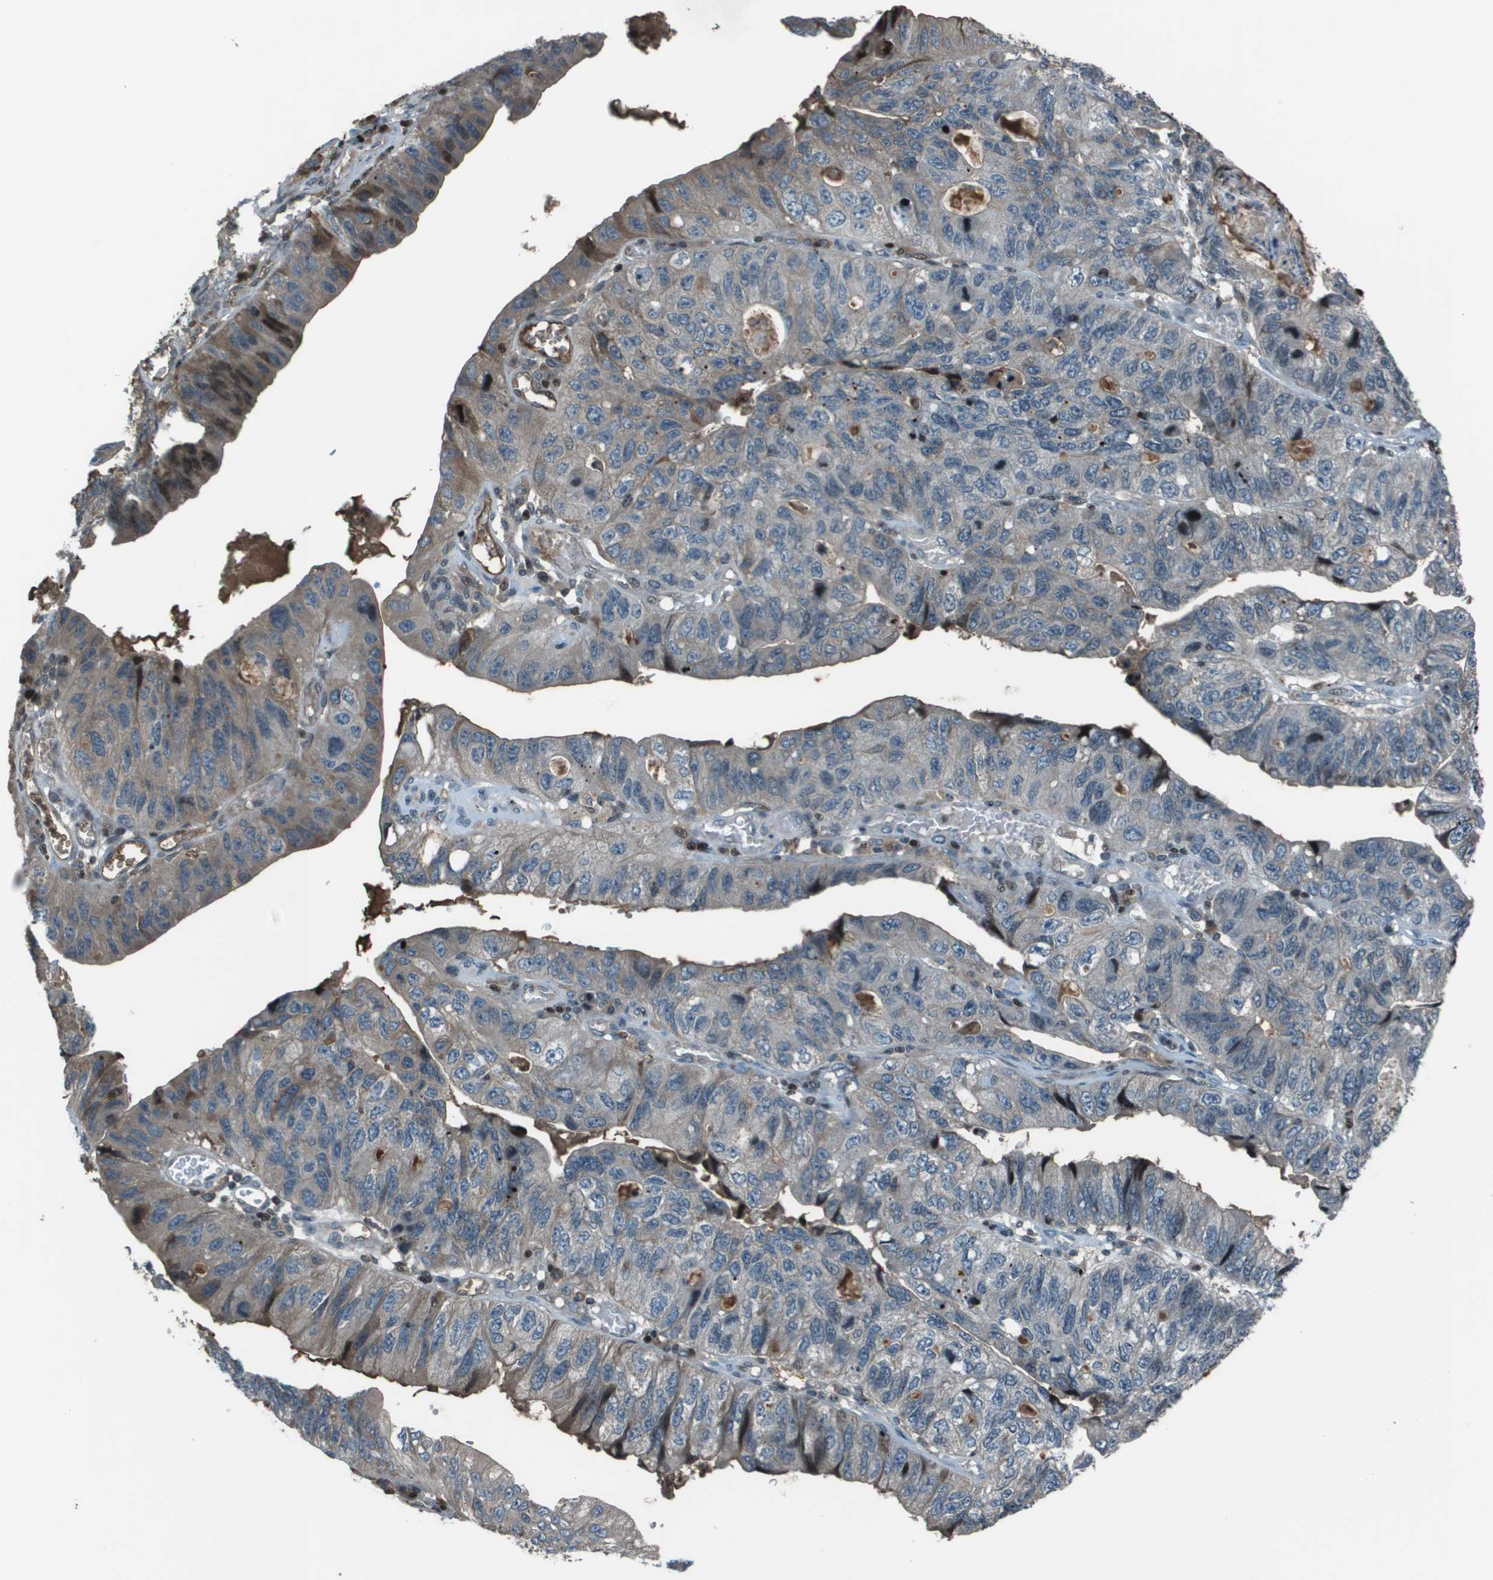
{"staining": {"intensity": "weak", "quantity": "<25%", "location": "cytoplasmic/membranous,nuclear"}, "tissue": "stomach cancer", "cell_type": "Tumor cells", "image_type": "cancer", "snomed": [{"axis": "morphology", "description": "Adenocarcinoma, NOS"}, {"axis": "topography", "description": "Stomach"}], "caption": "This is an IHC histopathology image of stomach cancer (adenocarcinoma). There is no staining in tumor cells.", "gene": "CXCL12", "patient": {"sex": "male", "age": 59}}